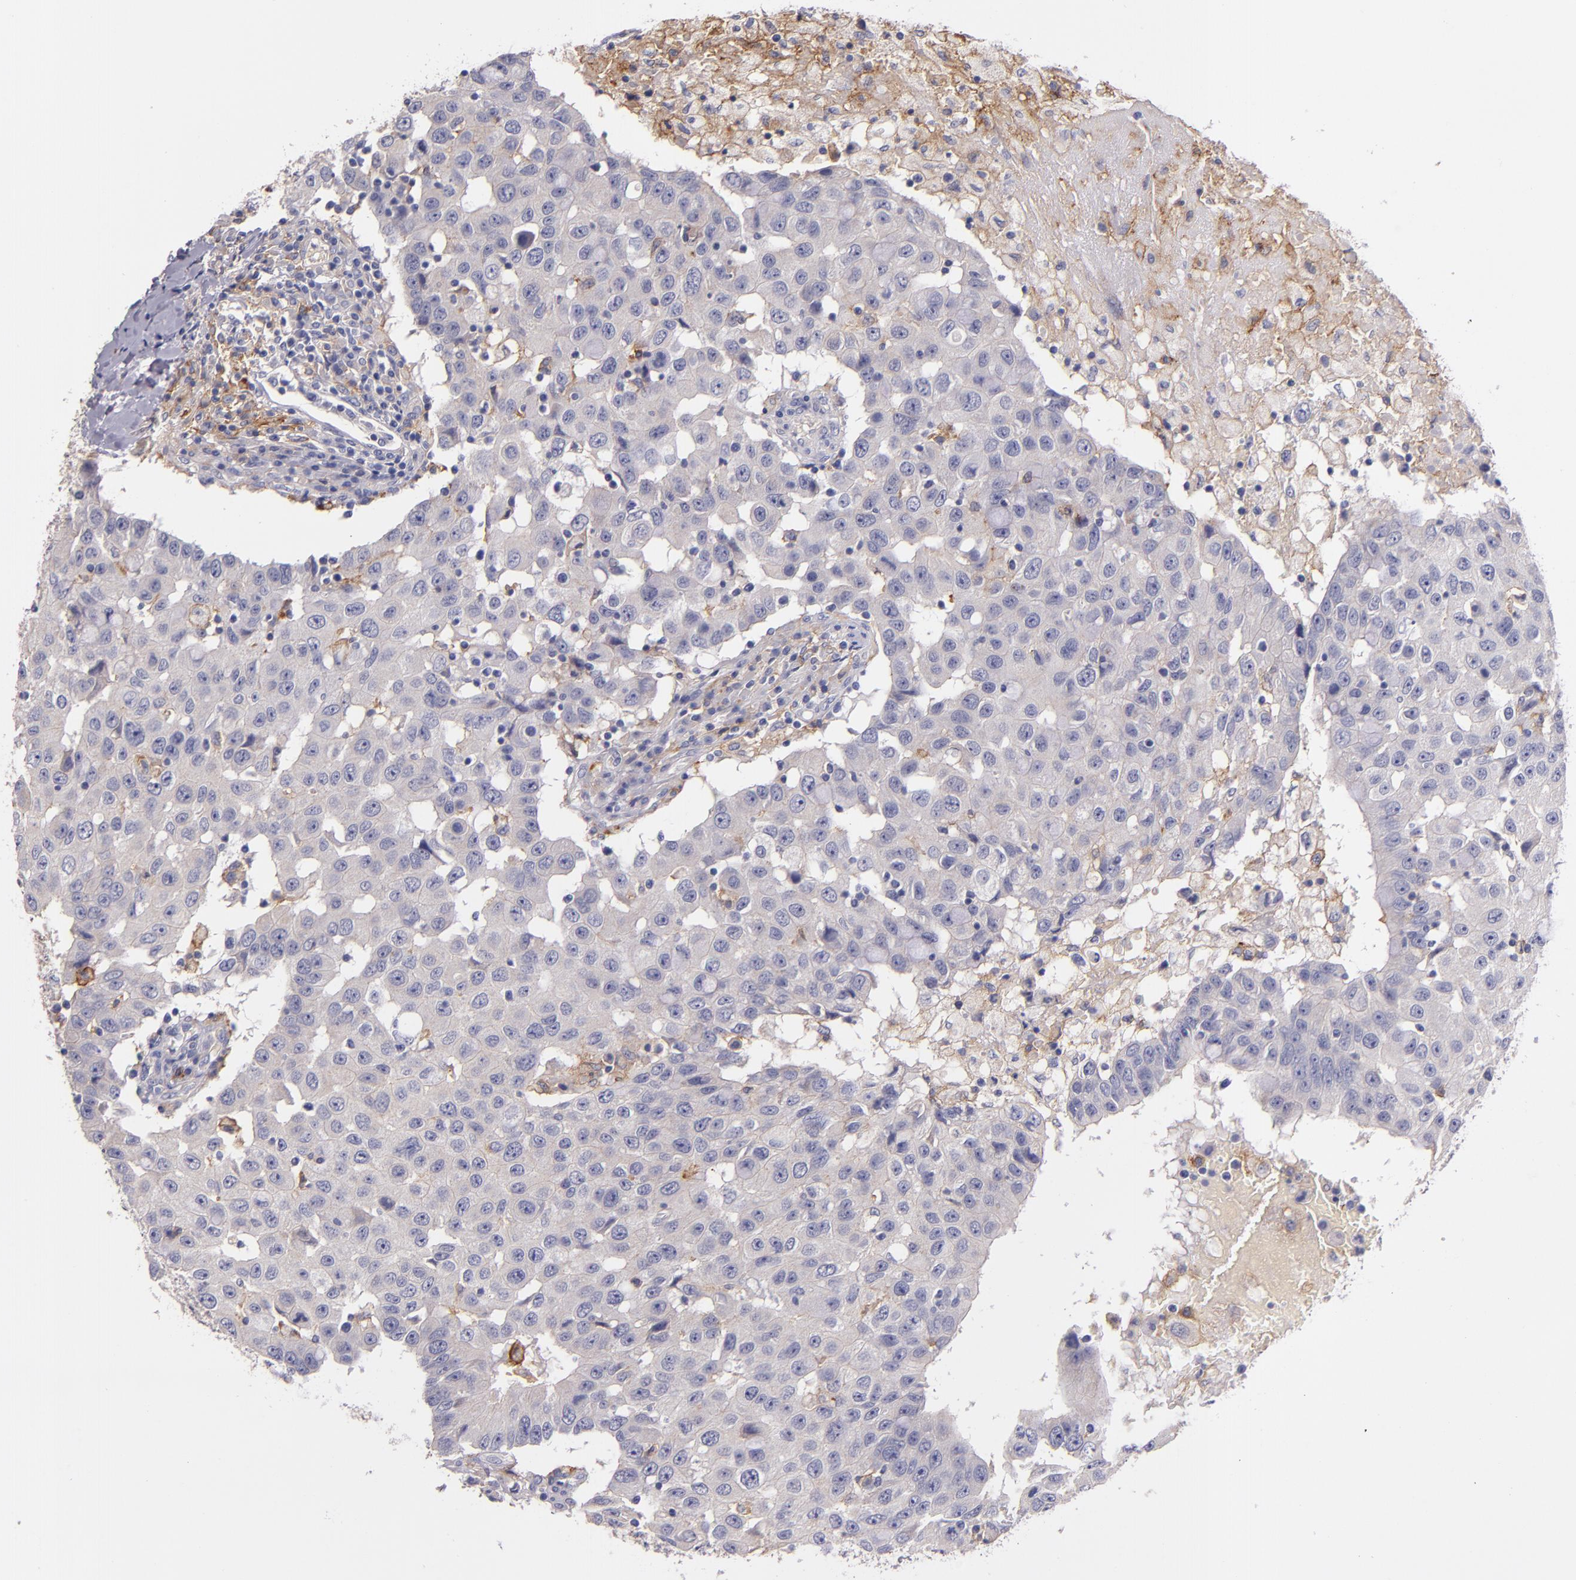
{"staining": {"intensity": "negative", "quantity": "none", "location": "none"}, "tissue": "breast cancer", "cell_type": "Tumor cells", "image_type": "cancer", "snomed": [{"axis": "morphology", "description": "Duct carcinoma"}, {"axis": "topography", "description": "Breast"}], "caption": "This histopathology image is of breast cancer stained with IHC to label a protein in brown with the nuclei are counter-stained blue. There is no positivity in tumor cells. The staining is performed using DAB (3,3'-diaminobenzidine) brown chromogen with nuclei counter-stained in using hematoxylin.", "gene": "C5AR1", "patient": {"sex": "female", "age": 27}}